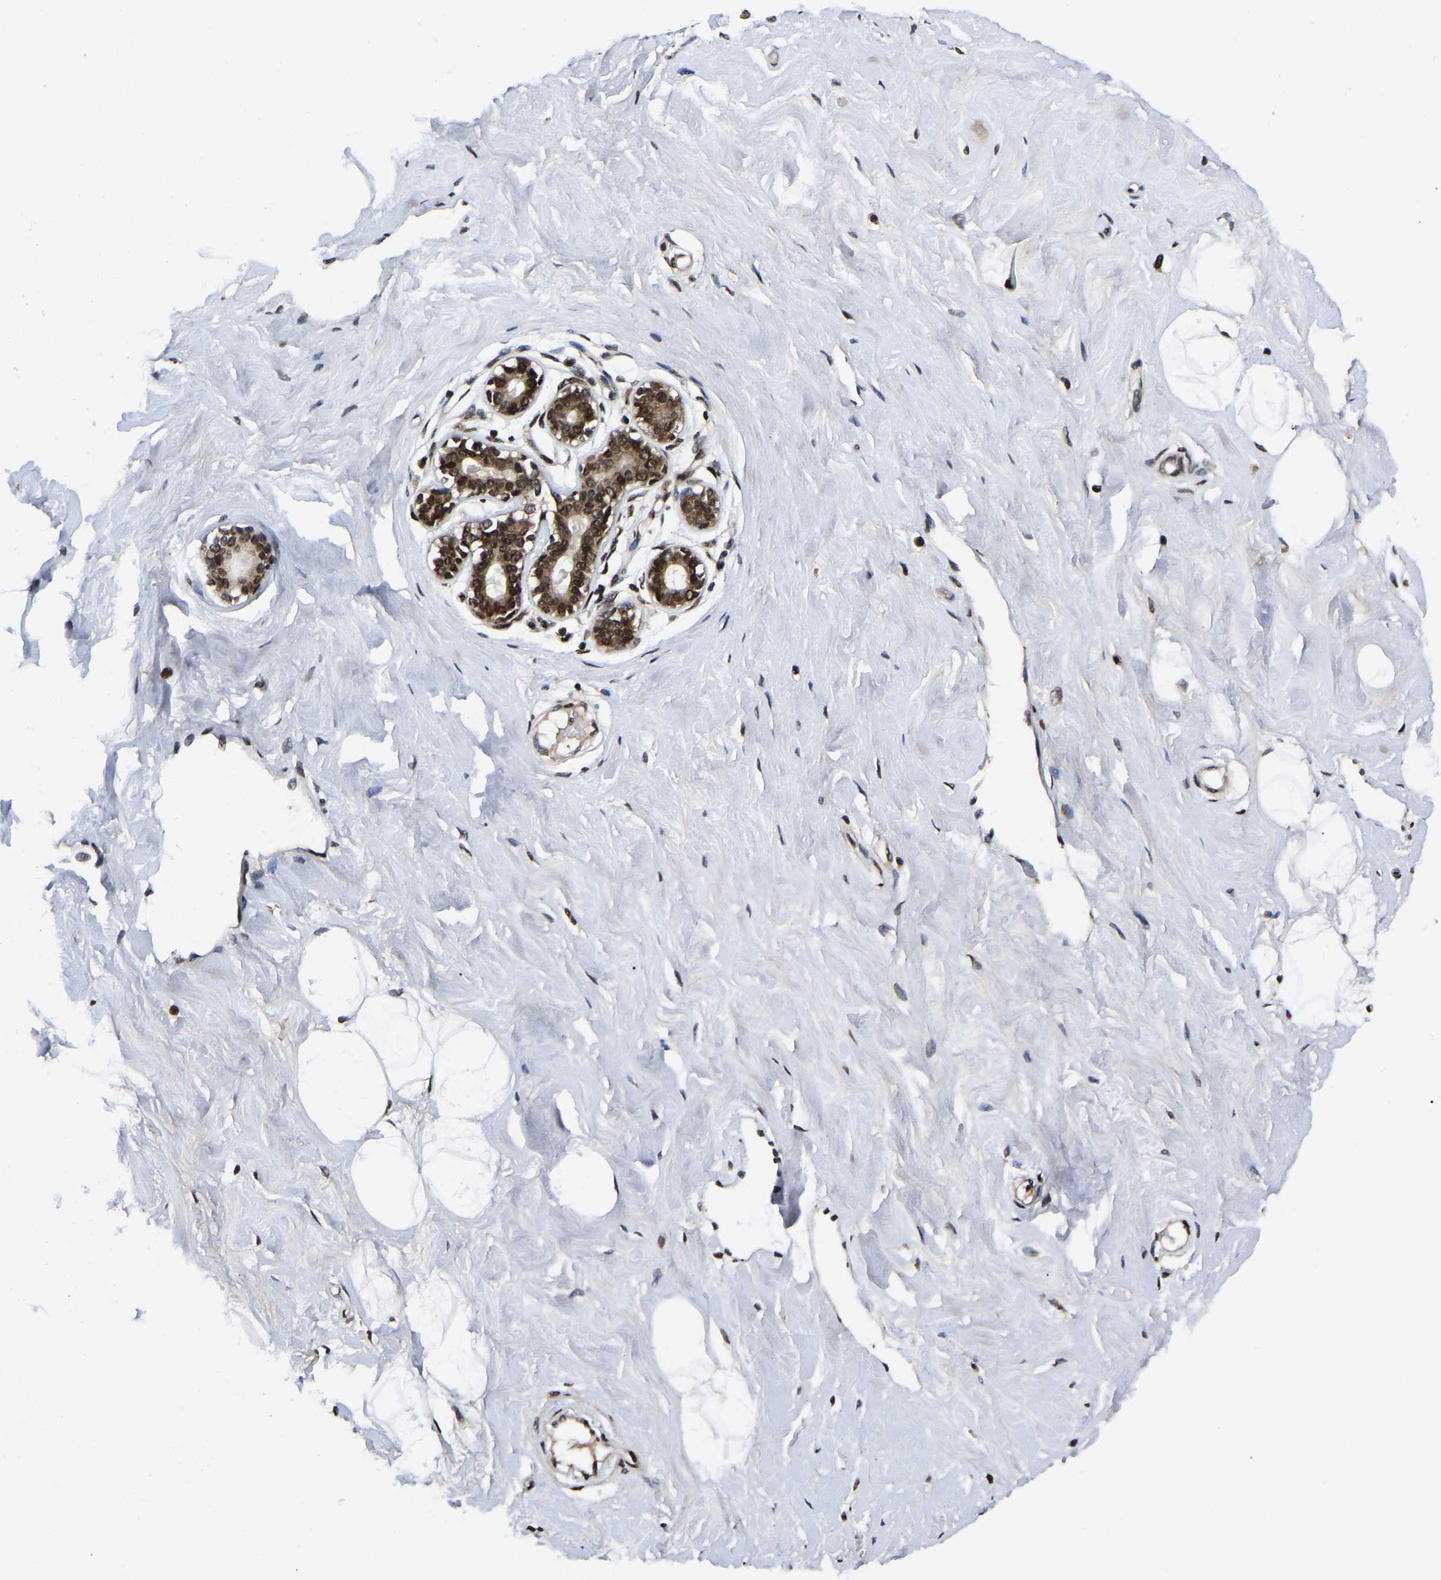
{"staining": {"intensity": "moderate", "quantity": ">75%", "location": "nuclear"}, "tissue": "breast", "cell_type": "Adipocytes", "image_type": "normal", "snomed": [{"axis": "morphology", "description": "Normal tissue, NOS"}, {"axis": "topography", "description": "Breast"}], "caption": "Immunohistochemical staining of normal human breast shows medium levels of moderate nuclear positivity in approximately >75% of adipocytes.", "gene": "TRIM35", "patient": {"sex": "female", "age": 23}}